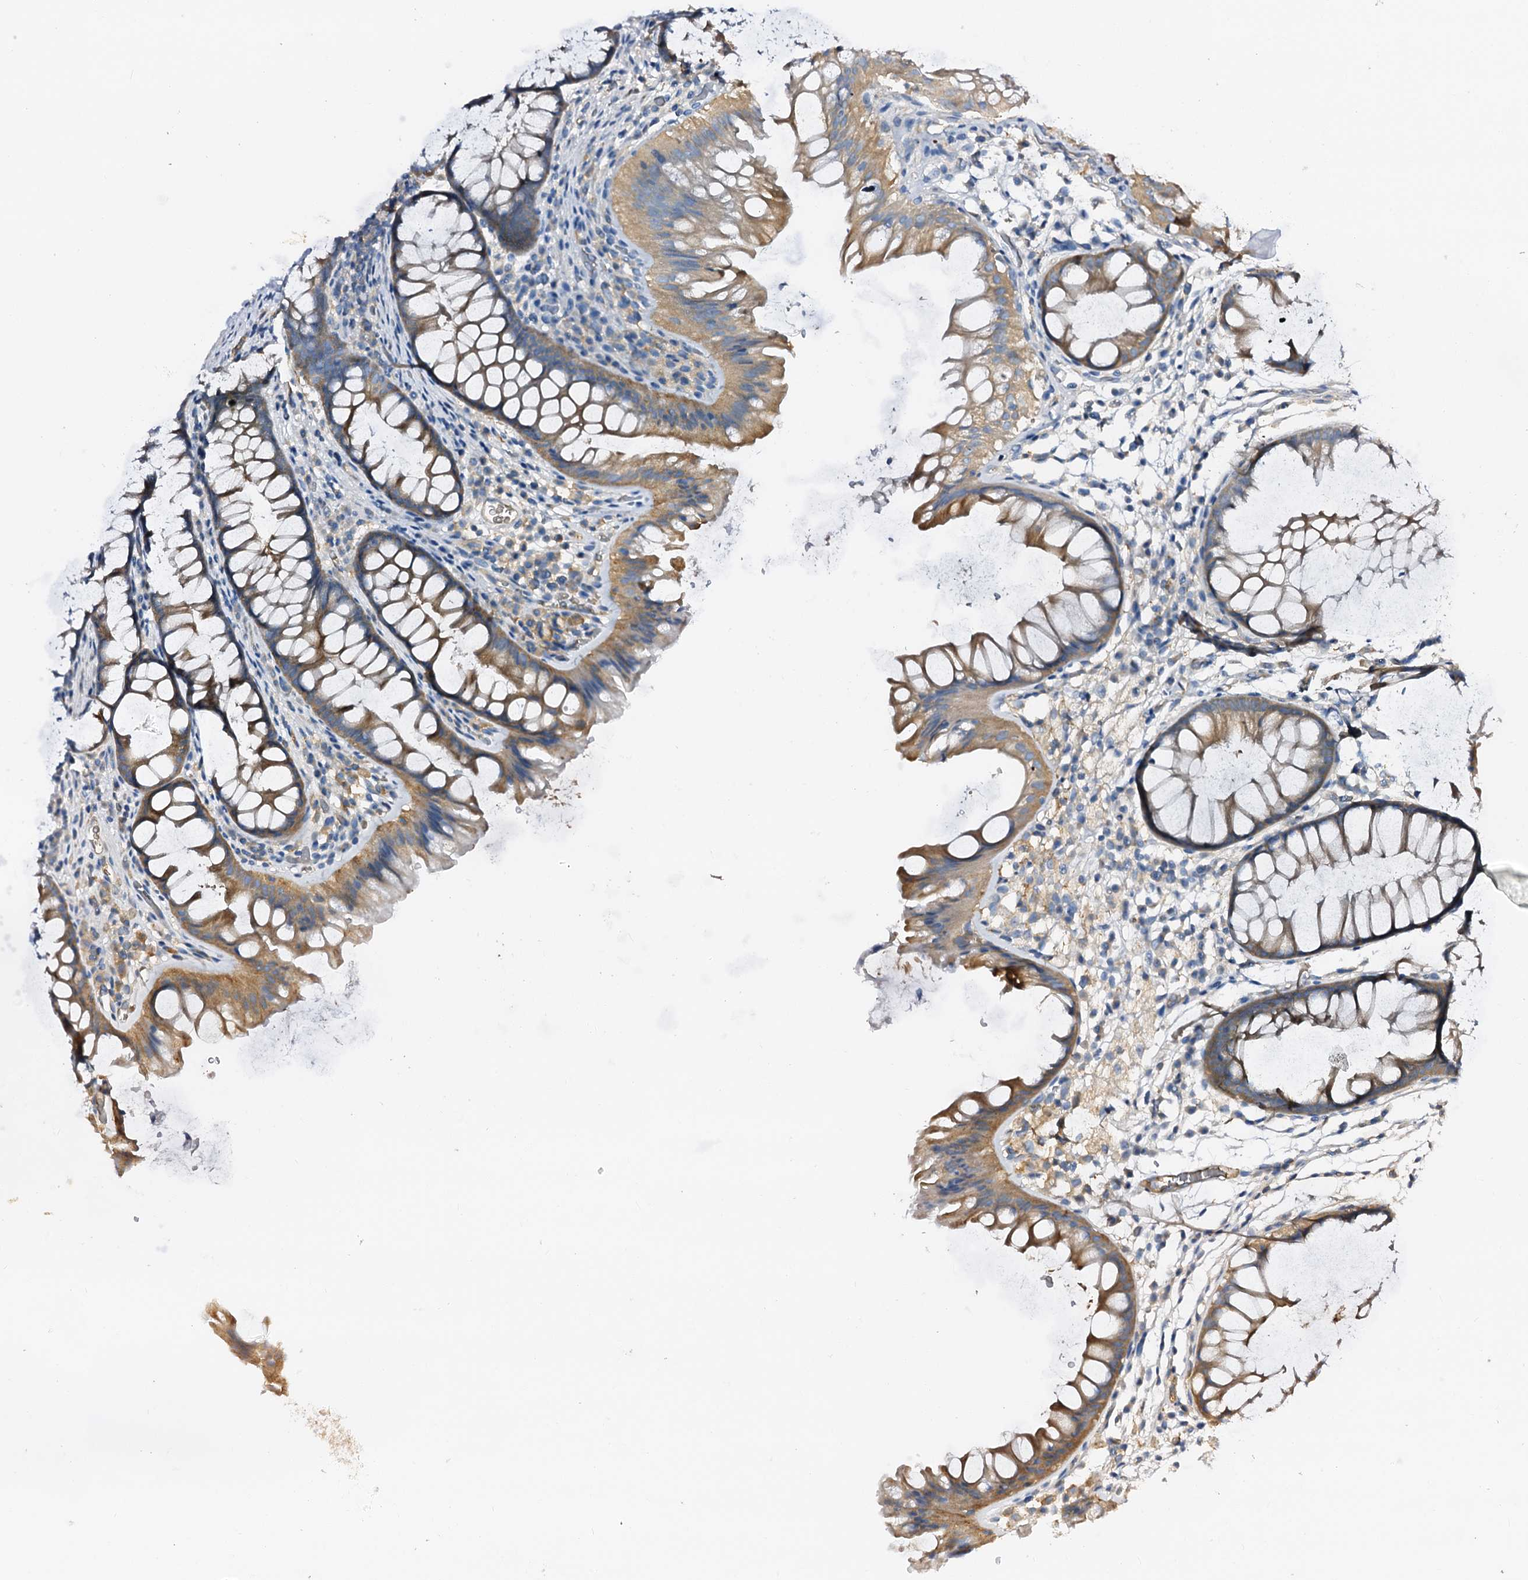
{"staining": {"intensity": "moderate", "quantity": ">75%", "location": "cytoplasmic/membranous"}, "tissue": "colon", "cell_type": "Endothelial cells", "image_type": "normal", "snomed": [{"axis": "morphology", "description": "Normal tissue, NOS"}, {"axis": "topography", "description": "Colon"}], "caption": "The image displays a brown stain indicating the presence of a protein in the cytoplasmic/membranous of endothelial cells in colon. The protein of interest is stained brown, and the nuclei are stained in blue (DAB (3,3'-diaminobenzidine) IHC with brightfield microscopy, high magnification).", "gene": "CSKMT", "patient": {"sex": "female", "age": 62}}